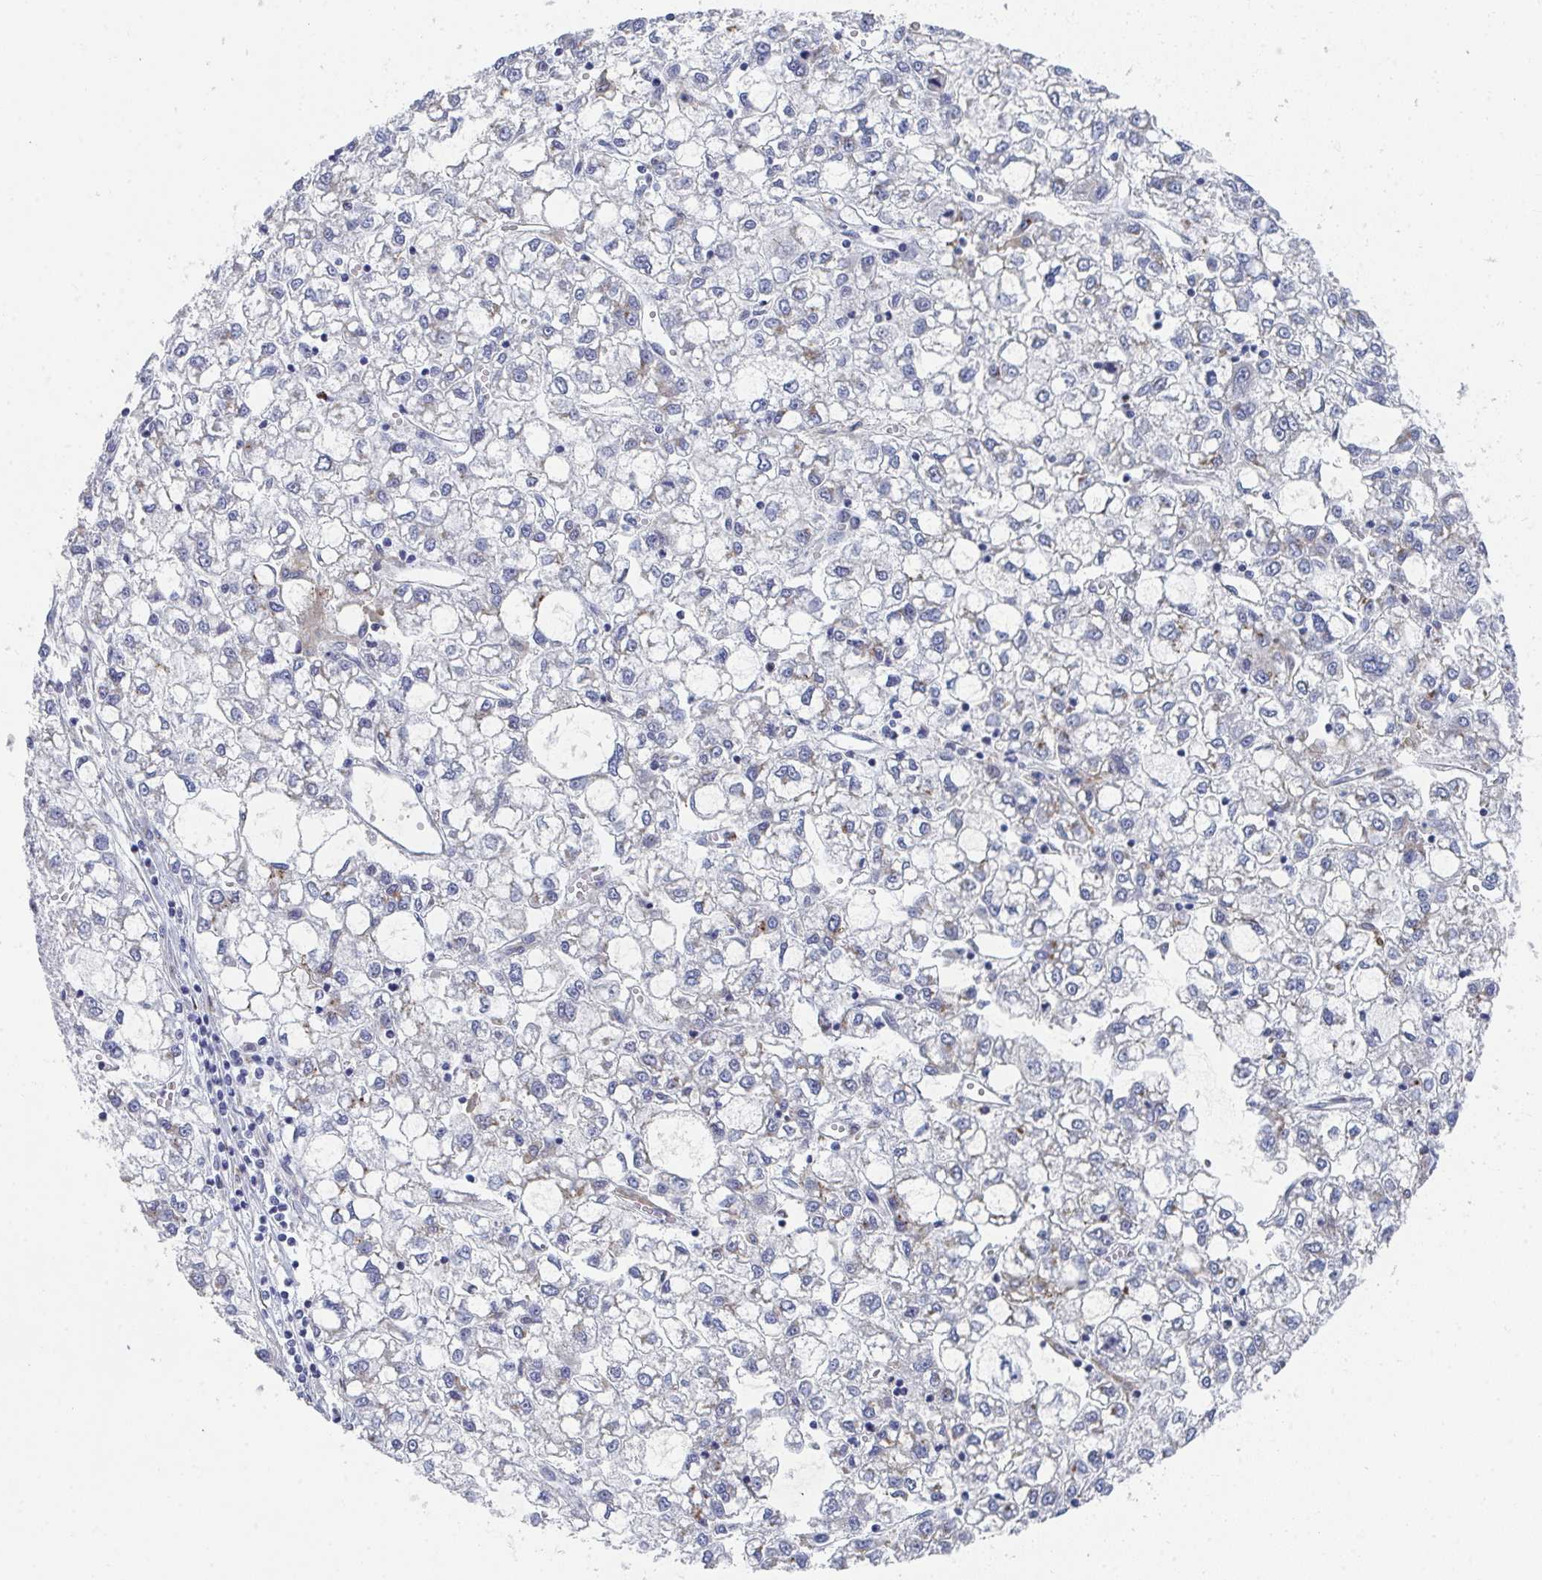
{"staining": {"intensity": "moderate", "quantity": "<25%", "location": "cytoplasmic/membranous"}, "tissue": "liver cancer", "cell_type": "Tumor cells", "image_type": "cancer", "snomed": [{"axis": "morphology", "description": "Carcinoma, Hepatocellular, NOS"}, {"axis": "topography", "description": "Liver"}], "caption": "Brown immunohistochemical staining in liver hepatocellular carcinoma demonstrates moderate cytoplasmic/membranous staining in about <25% of tumor cells.", "gene": "PSMG1", "patient": {"sex": "male", "age": 40}}